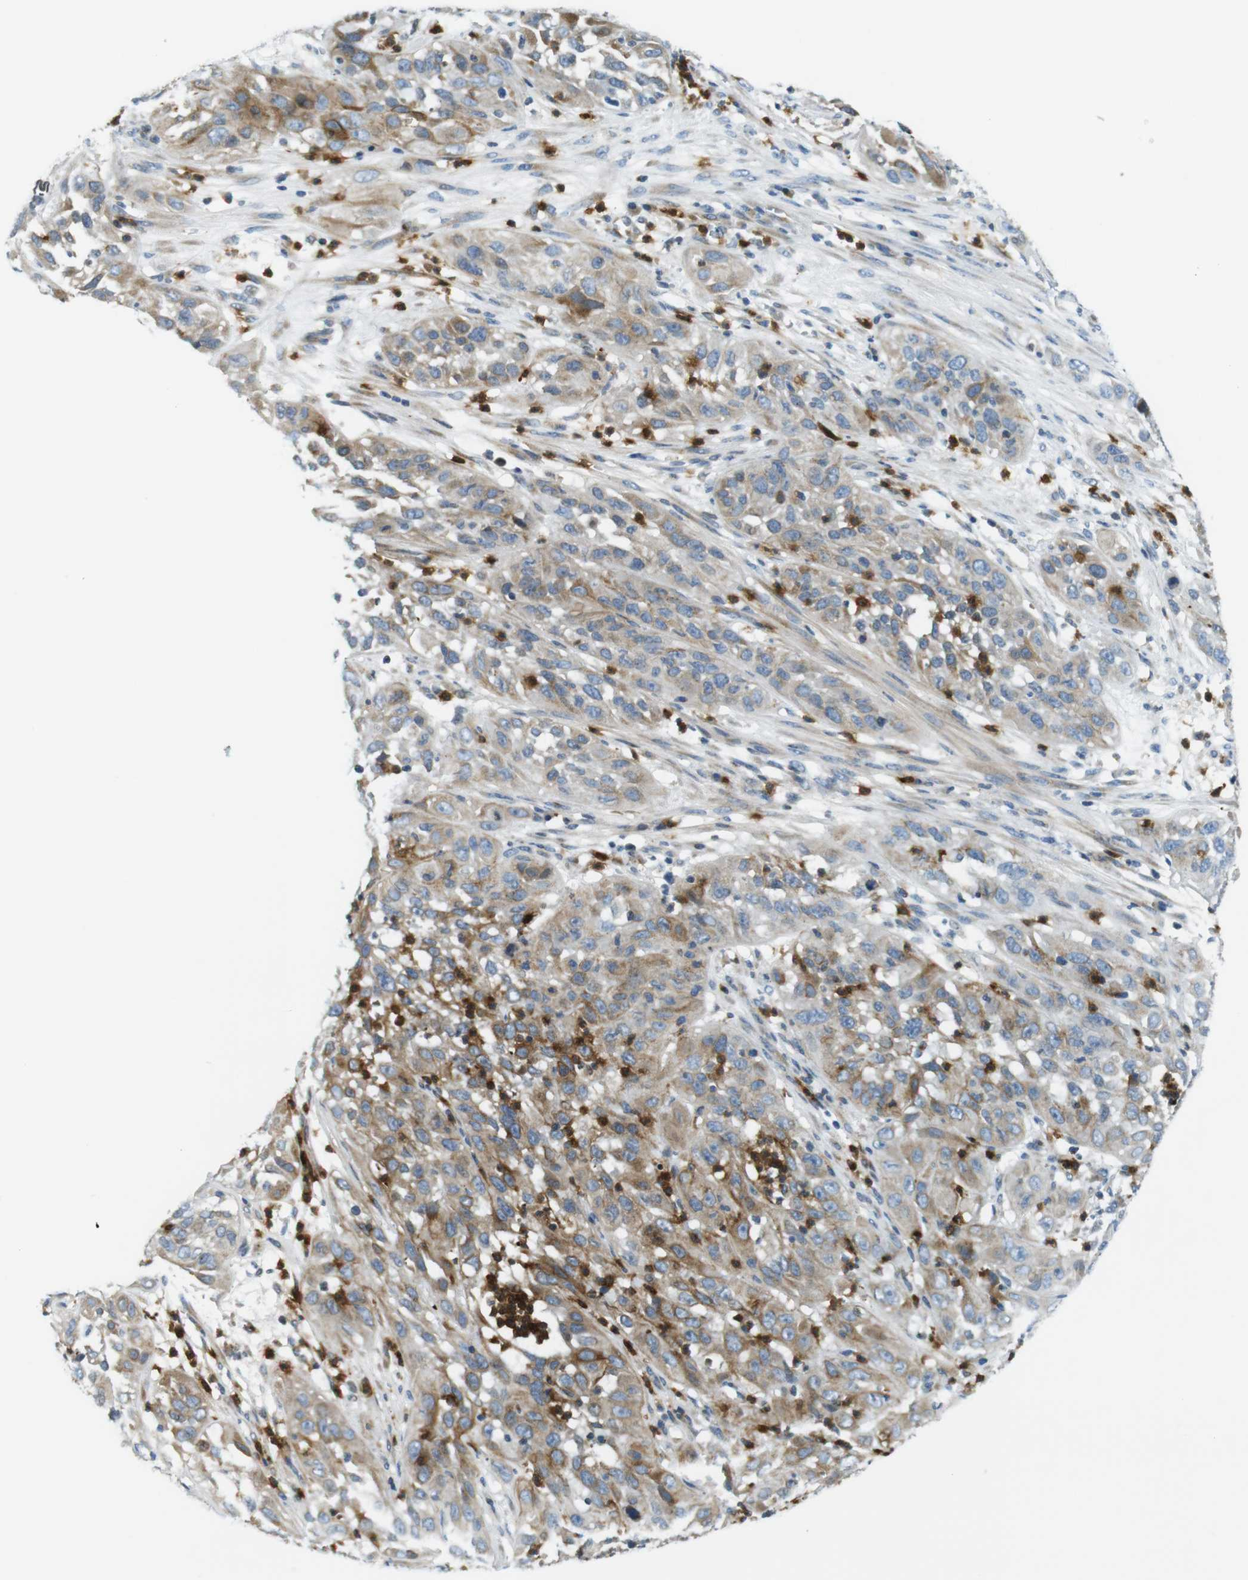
{"staining": {"intensity": "moderate", "quantity": "25%-75%", "location": "cytoplasmic/membranous"}, "tissue": "cervical cancer", "cell_type": "Tumor cells", "image_type": "cancer", "snomed": [{"axis": "morphology", "description": "Squamous cell carcinoma, NOS"}, {"axis": "topography", "description": "Cervix"}], "caption": "Cervical cancer stained with DAB (3,3'-diaminobenzidine) IHC demonstrates medium levels of moderate cytoplasmic/membranous staining in about 25%-75% of tumor cells.", "gene": "ZDHHC3", "patient": {"sex": "female", "age": 32}}